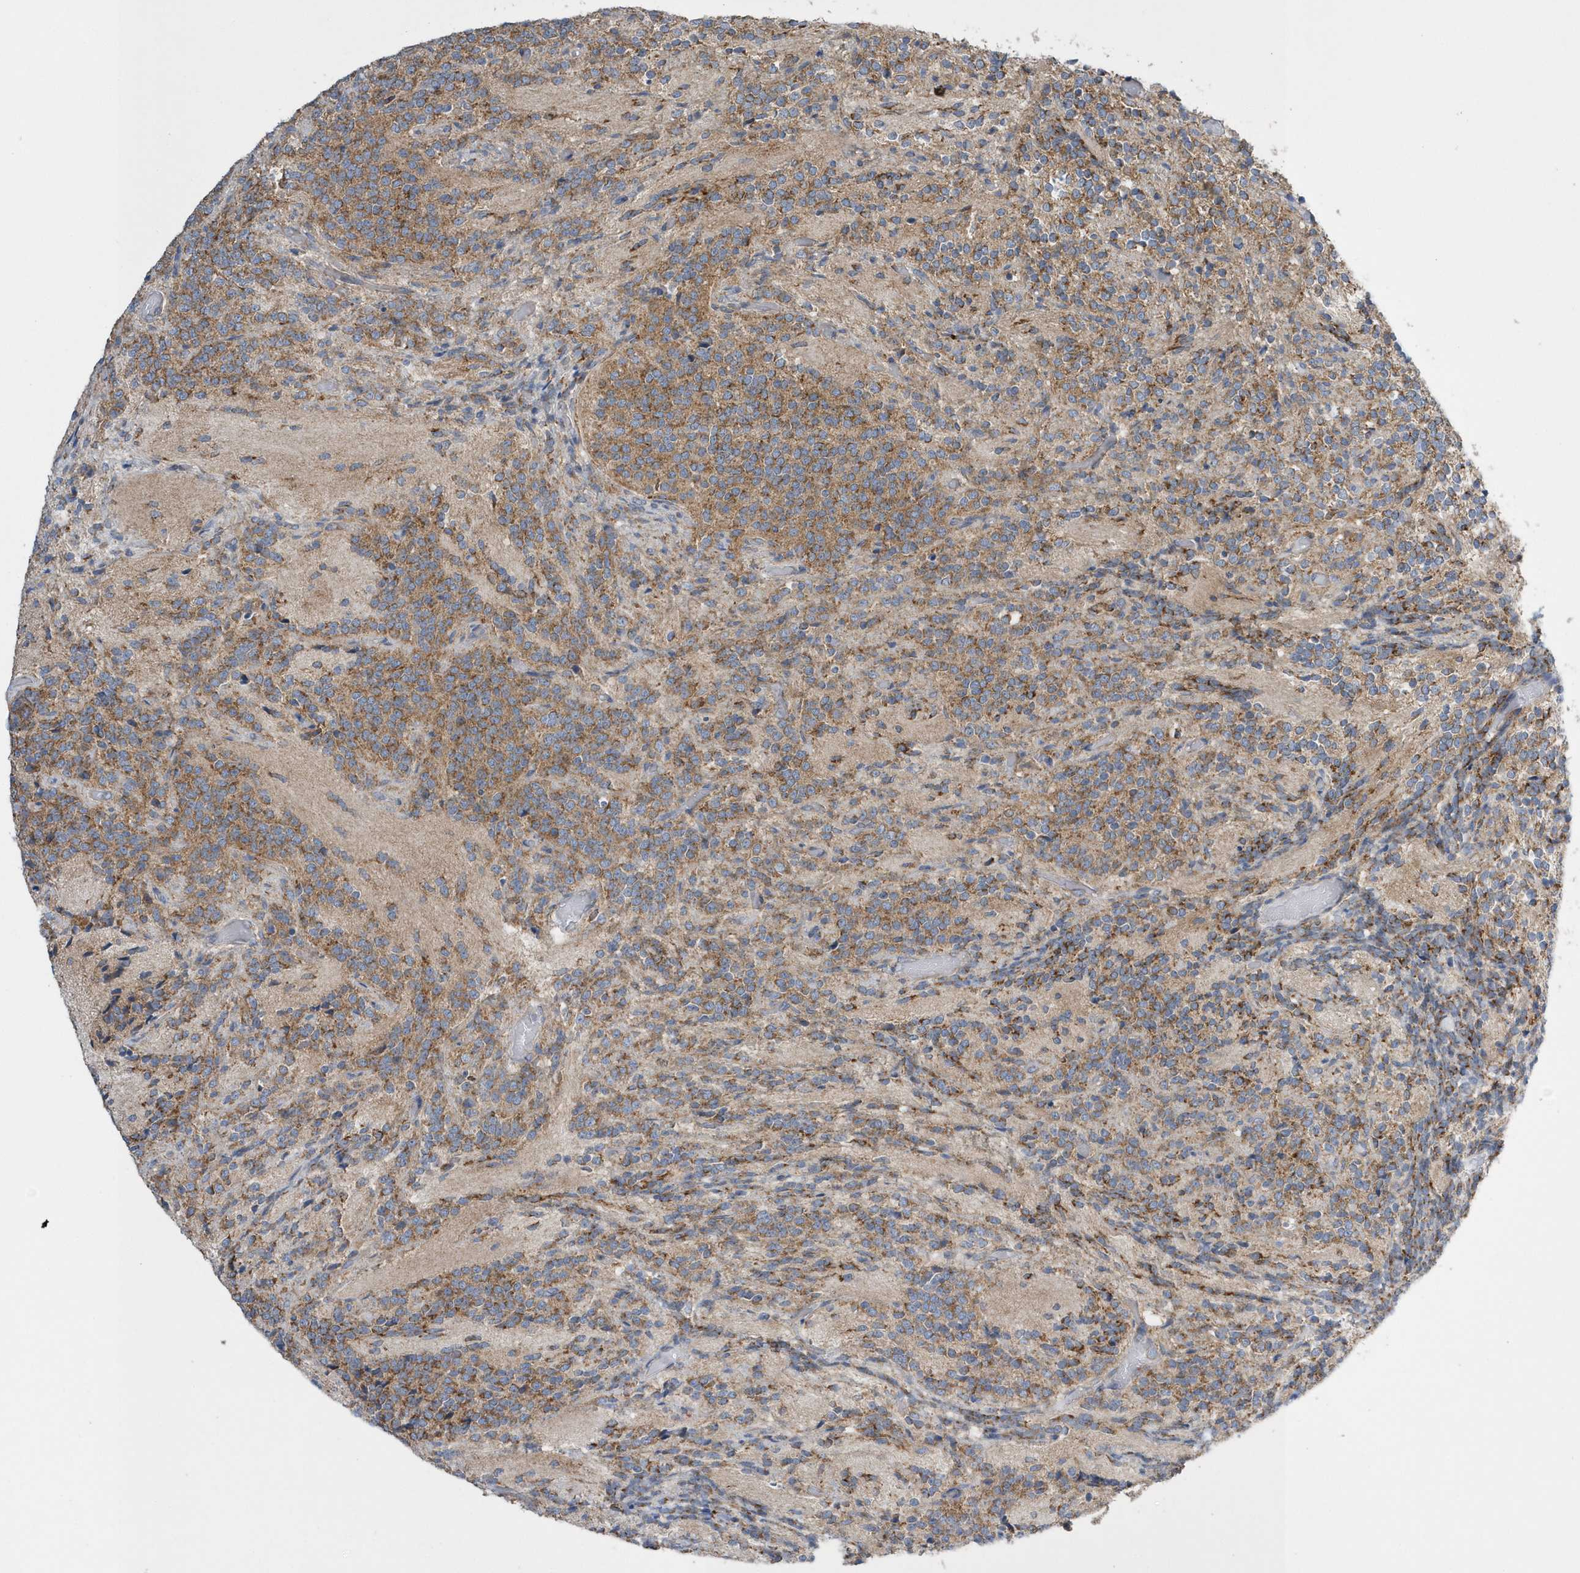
{"staining": {"intensity": "moderate", "quantity": ">75%", "location": "cytoplasmic/membranous"}, "tissue": "glioma", "cell_type": "Tumor cells", "image_type": "cancer", "snomed": [{"axis": "morphology", "description": "Glioma, malignant, Low grade"}, {"axis": "topography", "description": "Brain"}], "caption": "Immunohistochemistry staining of malignant low-grade glioma, which reveals medium levels of moderate cytoplasmic/membranous positivity in about >75% of tumor cells indicating moderate cytoplasmic/membranous protein expression. The staining was performed using DAB (3,3'-diaminobenzidine) (brown) for protein detection and nuclei were counterstained in hematoxylin (blue).", "gene": "SPATA5", "patient": {"sex": "female", "age": 1}}